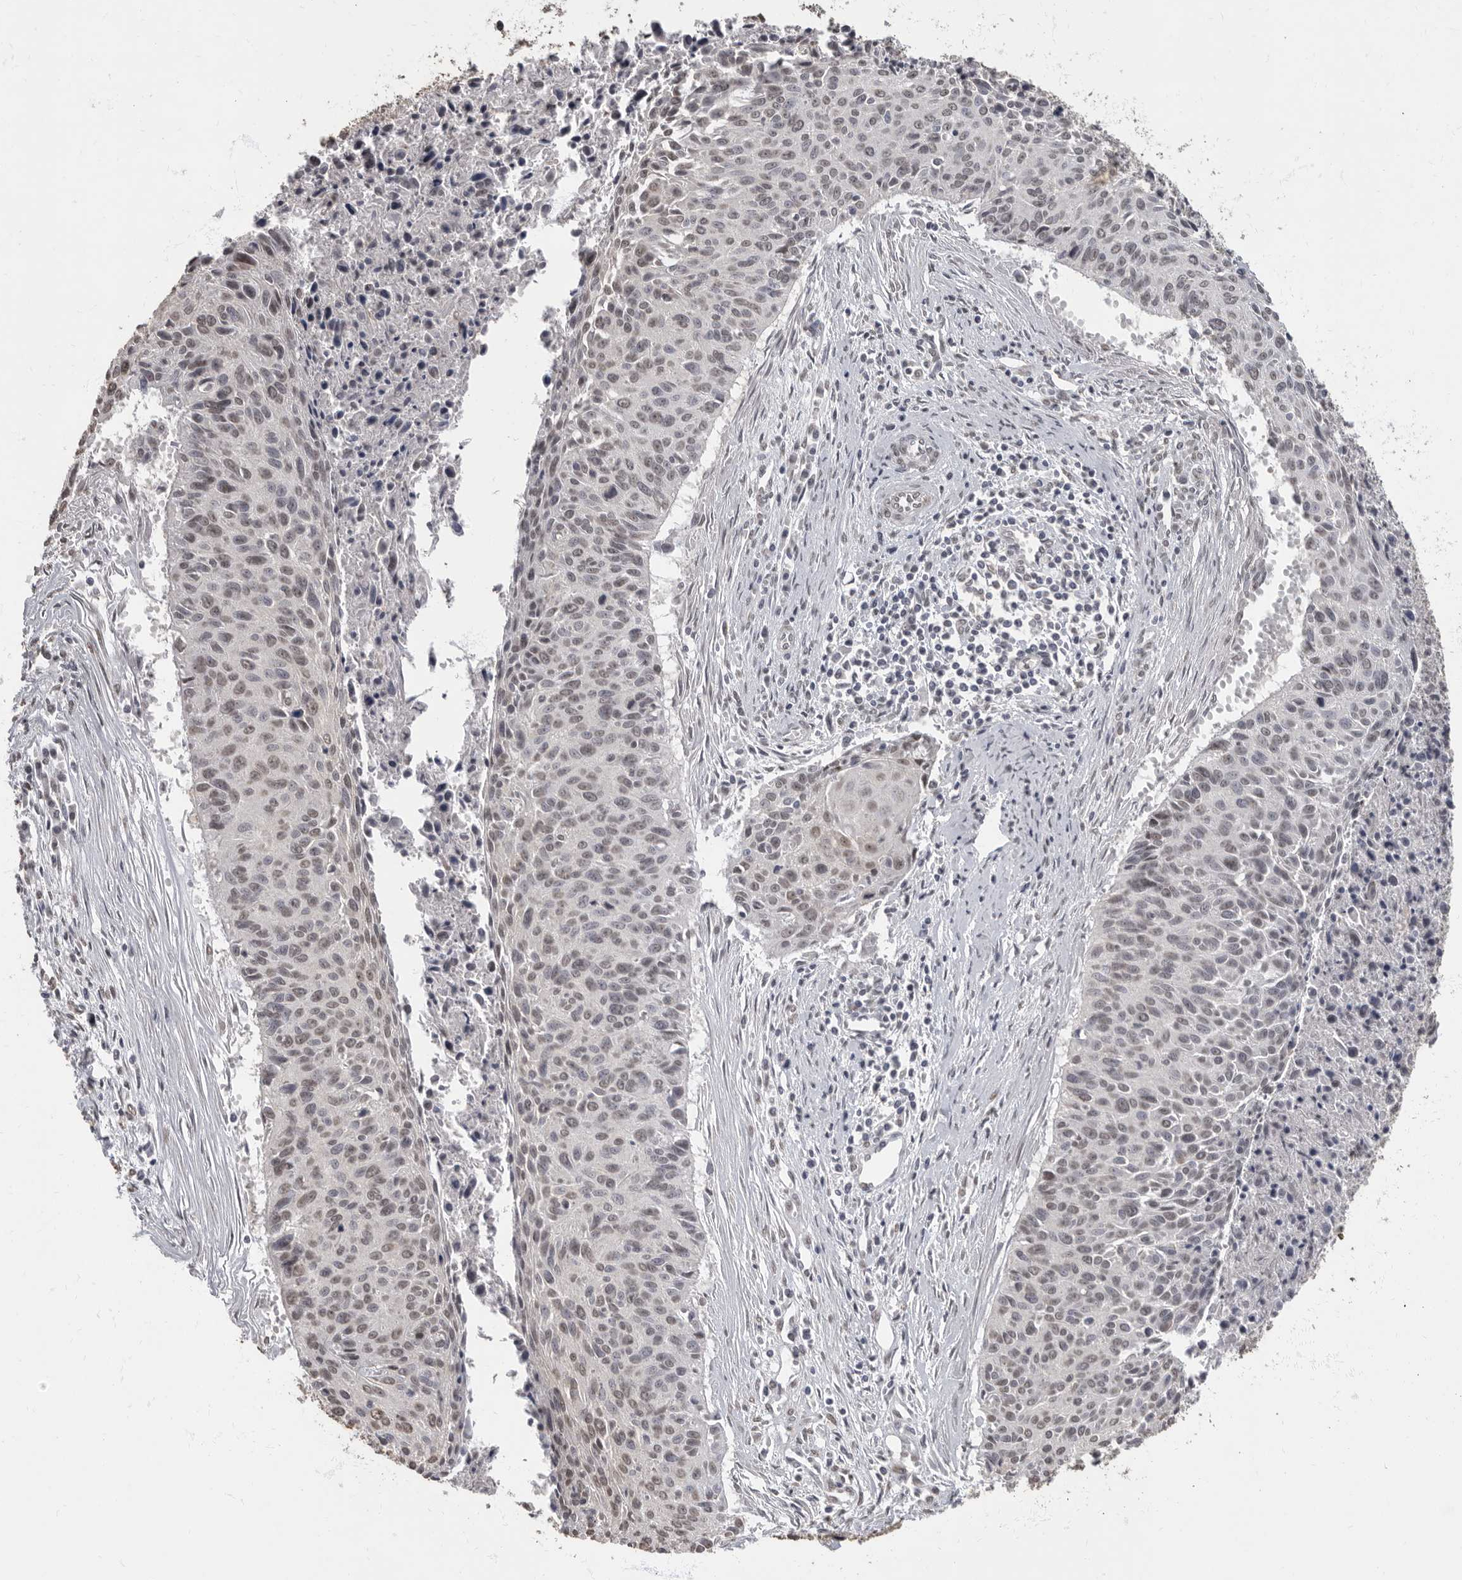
{"staining": {"intensity": "weak", "quantity": "25%-75%", "location": "nuclear"}, "tissue": "cervical cancer", "cell_type": "Tumor cells", "image_type": "cancer", "snomed": [{"axis": "morphology", "description": "Squamous cell carcinoma, NOS"}, {"axis": "topography", "description": "Cervix"}], "caption": "Immunohistochemical staining of cervical cancer displays weak nuclear protein staining in approximately 25%-75% of tumor cells.", "gene": "NBL1", "patient": {"sex": "female", "age": 55}}